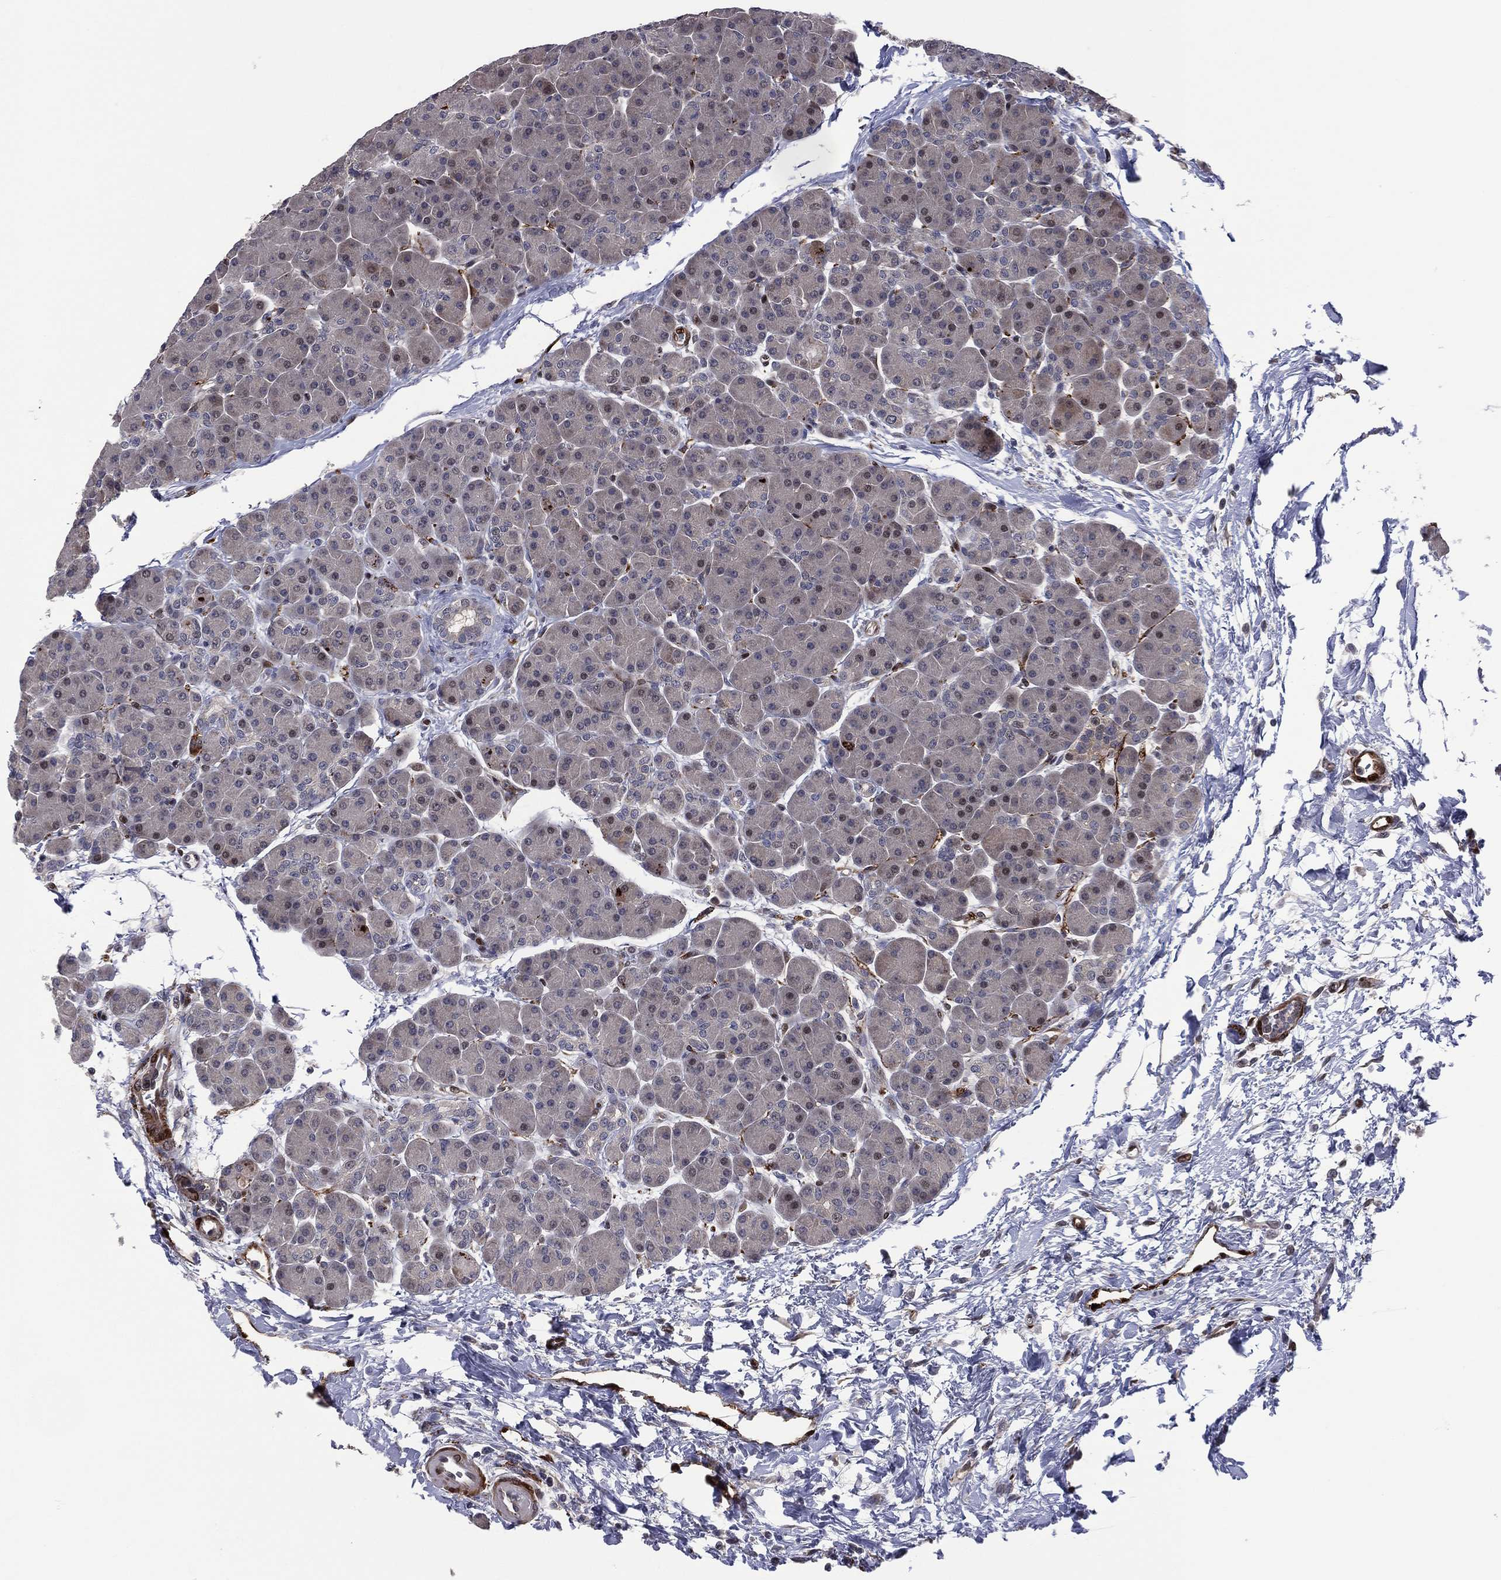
{"staining": {"intensity": "moderate", "quantity": "<25%", "location": "cytoplasmic/membranous,nuclear"}, "tissue": "pancreas", "cell_type": "Exocrine glandular cells", "image_type": "normal", "snomed": [{"axis": "morphology", "description": "Normal tissue, NOS"}, {"axis": "topography", "description": "Pancreas"}], "caption": "Immunohistochemical staining of benign pancreas reveals <25% levels of moderate cytoplasmic/membranous,nuclear protein staining in approximately <25% of exocrine glandular cells.", "gene": "SNCG", "patient": {"sex": "female", "age": 44}}